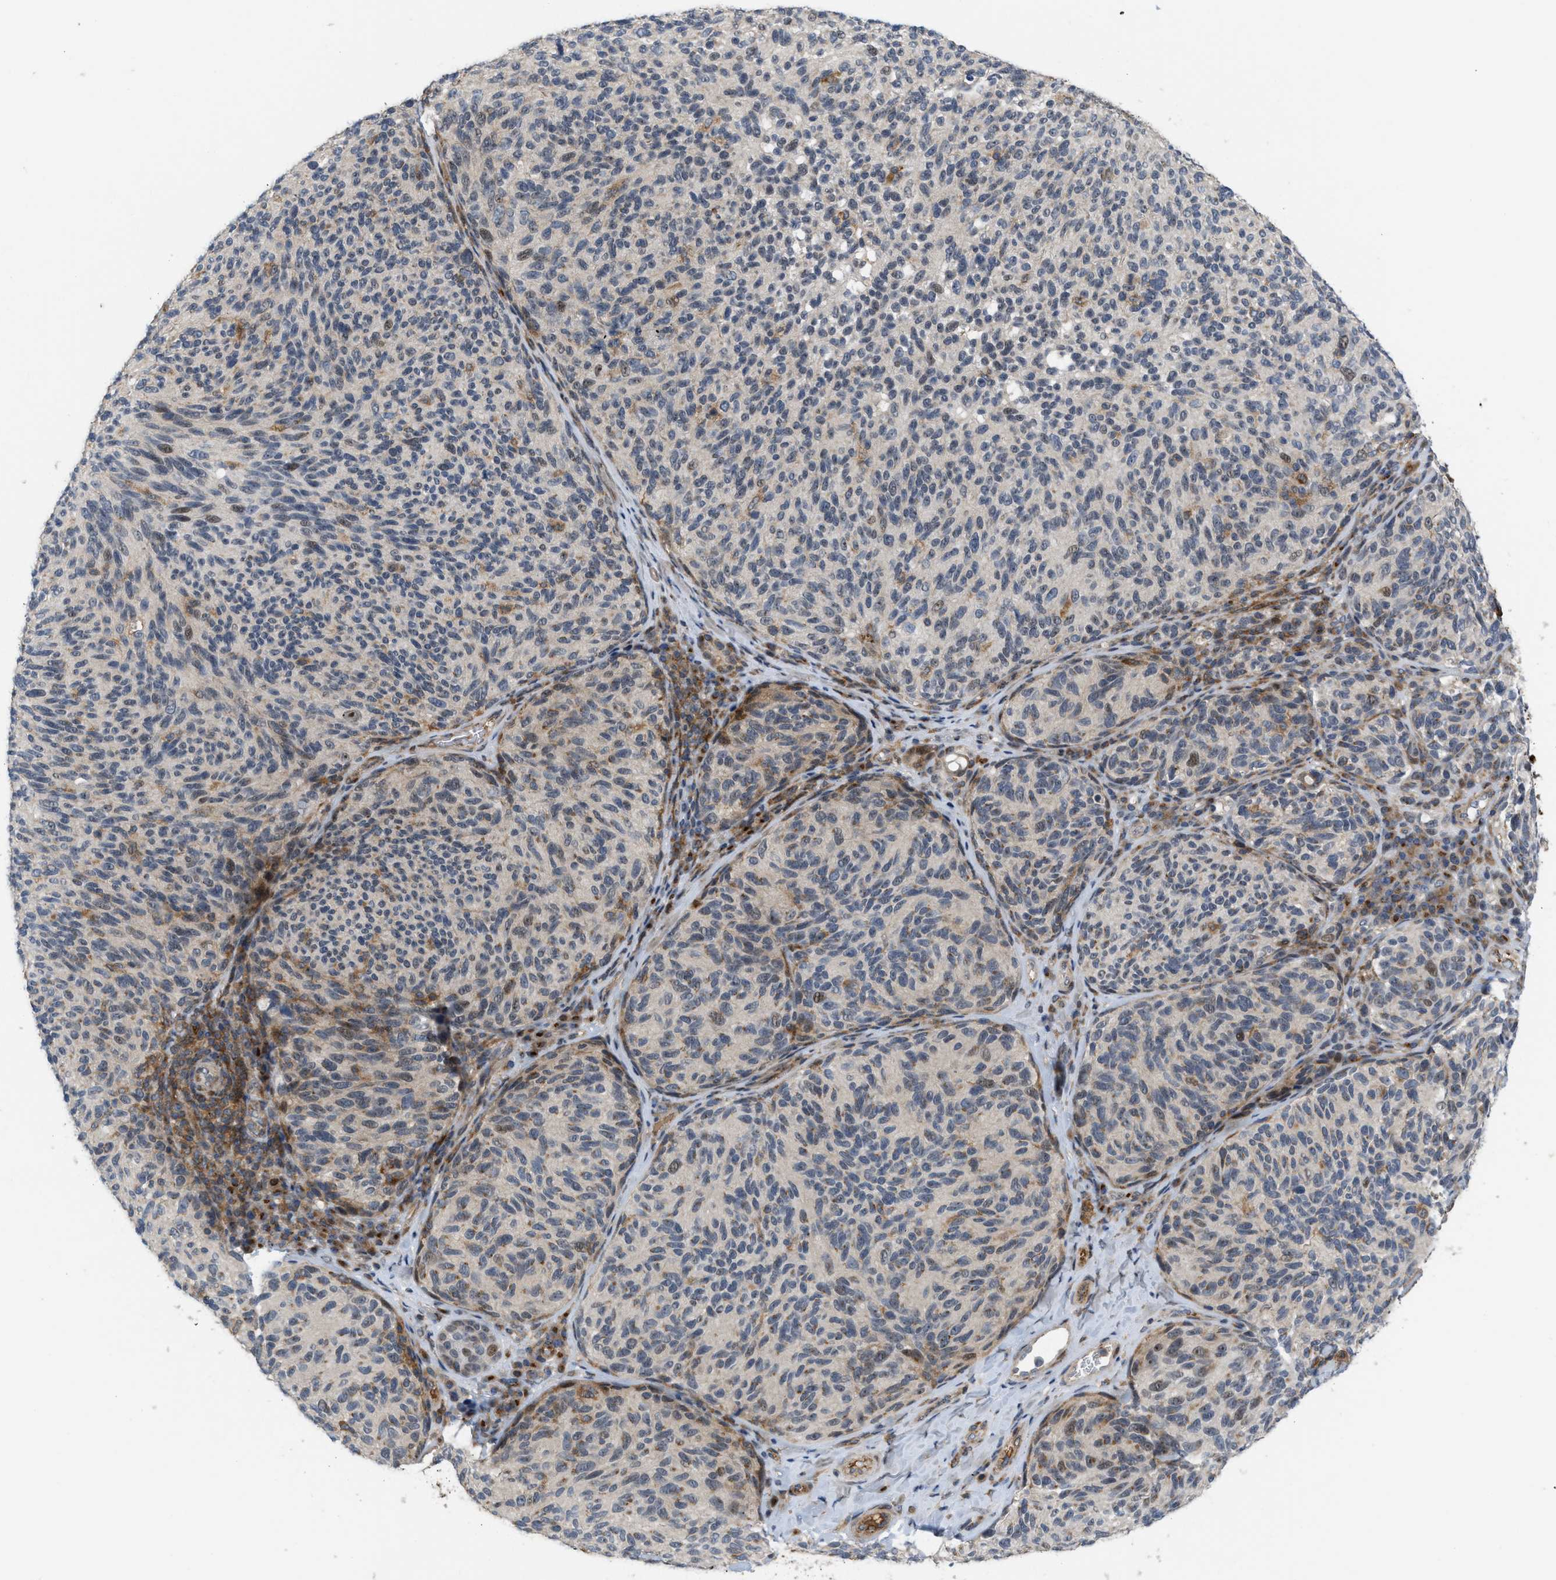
{"staining": {"intensity": "moderate", "quantity": "<25%", "location": "cytoplasmic/membranous"}, "tissue": "melanoma", "cell_type": "Tumor cells", "image_type": "cancer", "snomed": [{"axis": "morphology", "description": "Malignant melanoma, NOS"}, {"axis": "topography", "description": "Skin"}], "caption": "IHC (DAB) staining of malignant melanoma demonstrates moderate cytoplasmic/membranous protein expression in about <25% of tumor cells. (DAB (3,3'-diaminobenzidine) = brown stain, brightfield microscopy at high magnification).", "gene": "DIPK1A", "patient": {"sex": "female", "age": 73}}